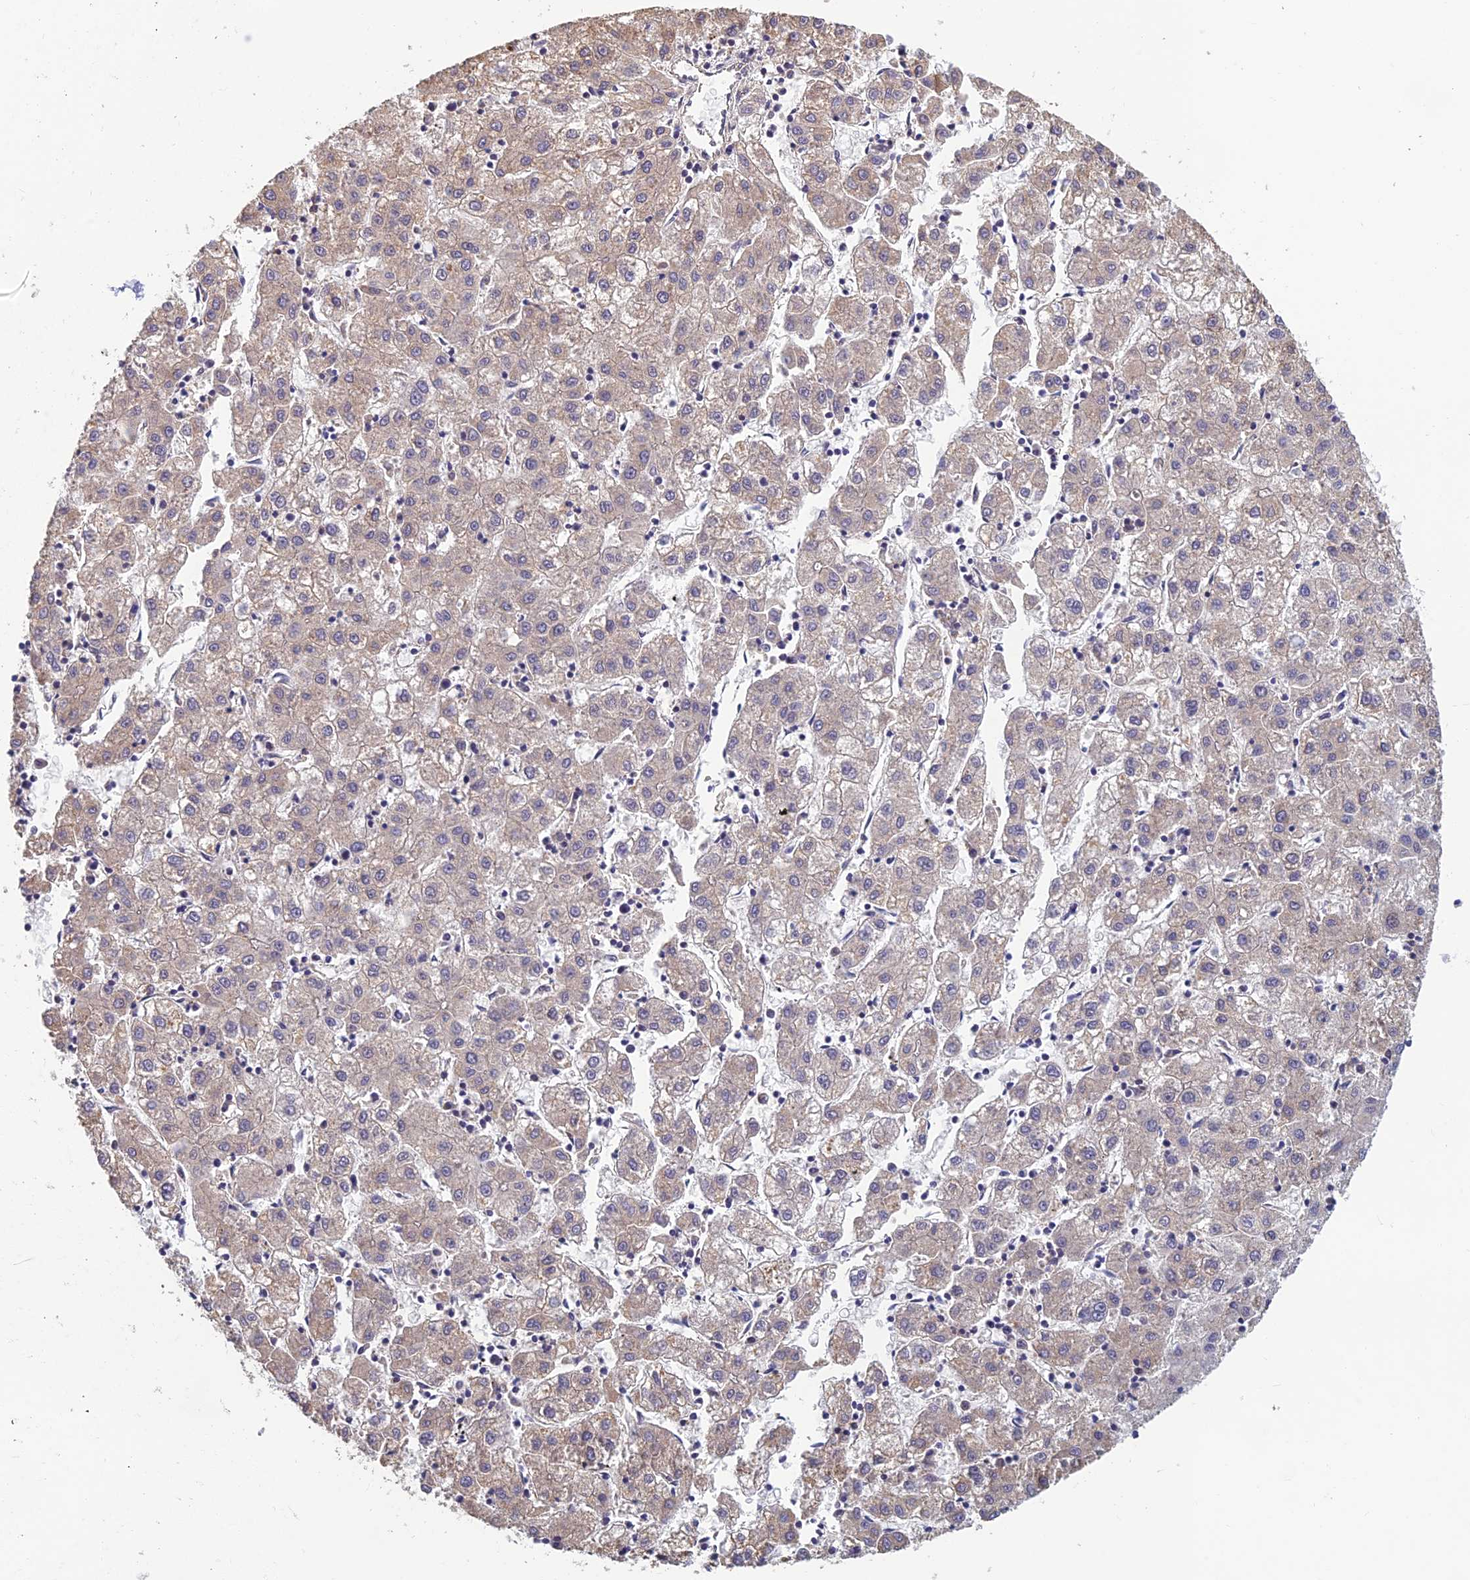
{"staining": {"intensity": "negative", "quantity": "none", "location": "none"}, "tissue": "liver cancer", "cell_type": "Tumor cells", "image_type": "cancer", "snomed": [{"axis": "morphology", "description": "Carcinoma, Hepatocellular, NOS"}, {"axis": "topography", "description": "Liver"}], "caption": "A histopathology image of liver cancer (hepatocellular carcinoma) stained for a protein displays no brown staining in tumor cells.", "gene": "HECA", "patient": {"sex": "male", "age": 72}}